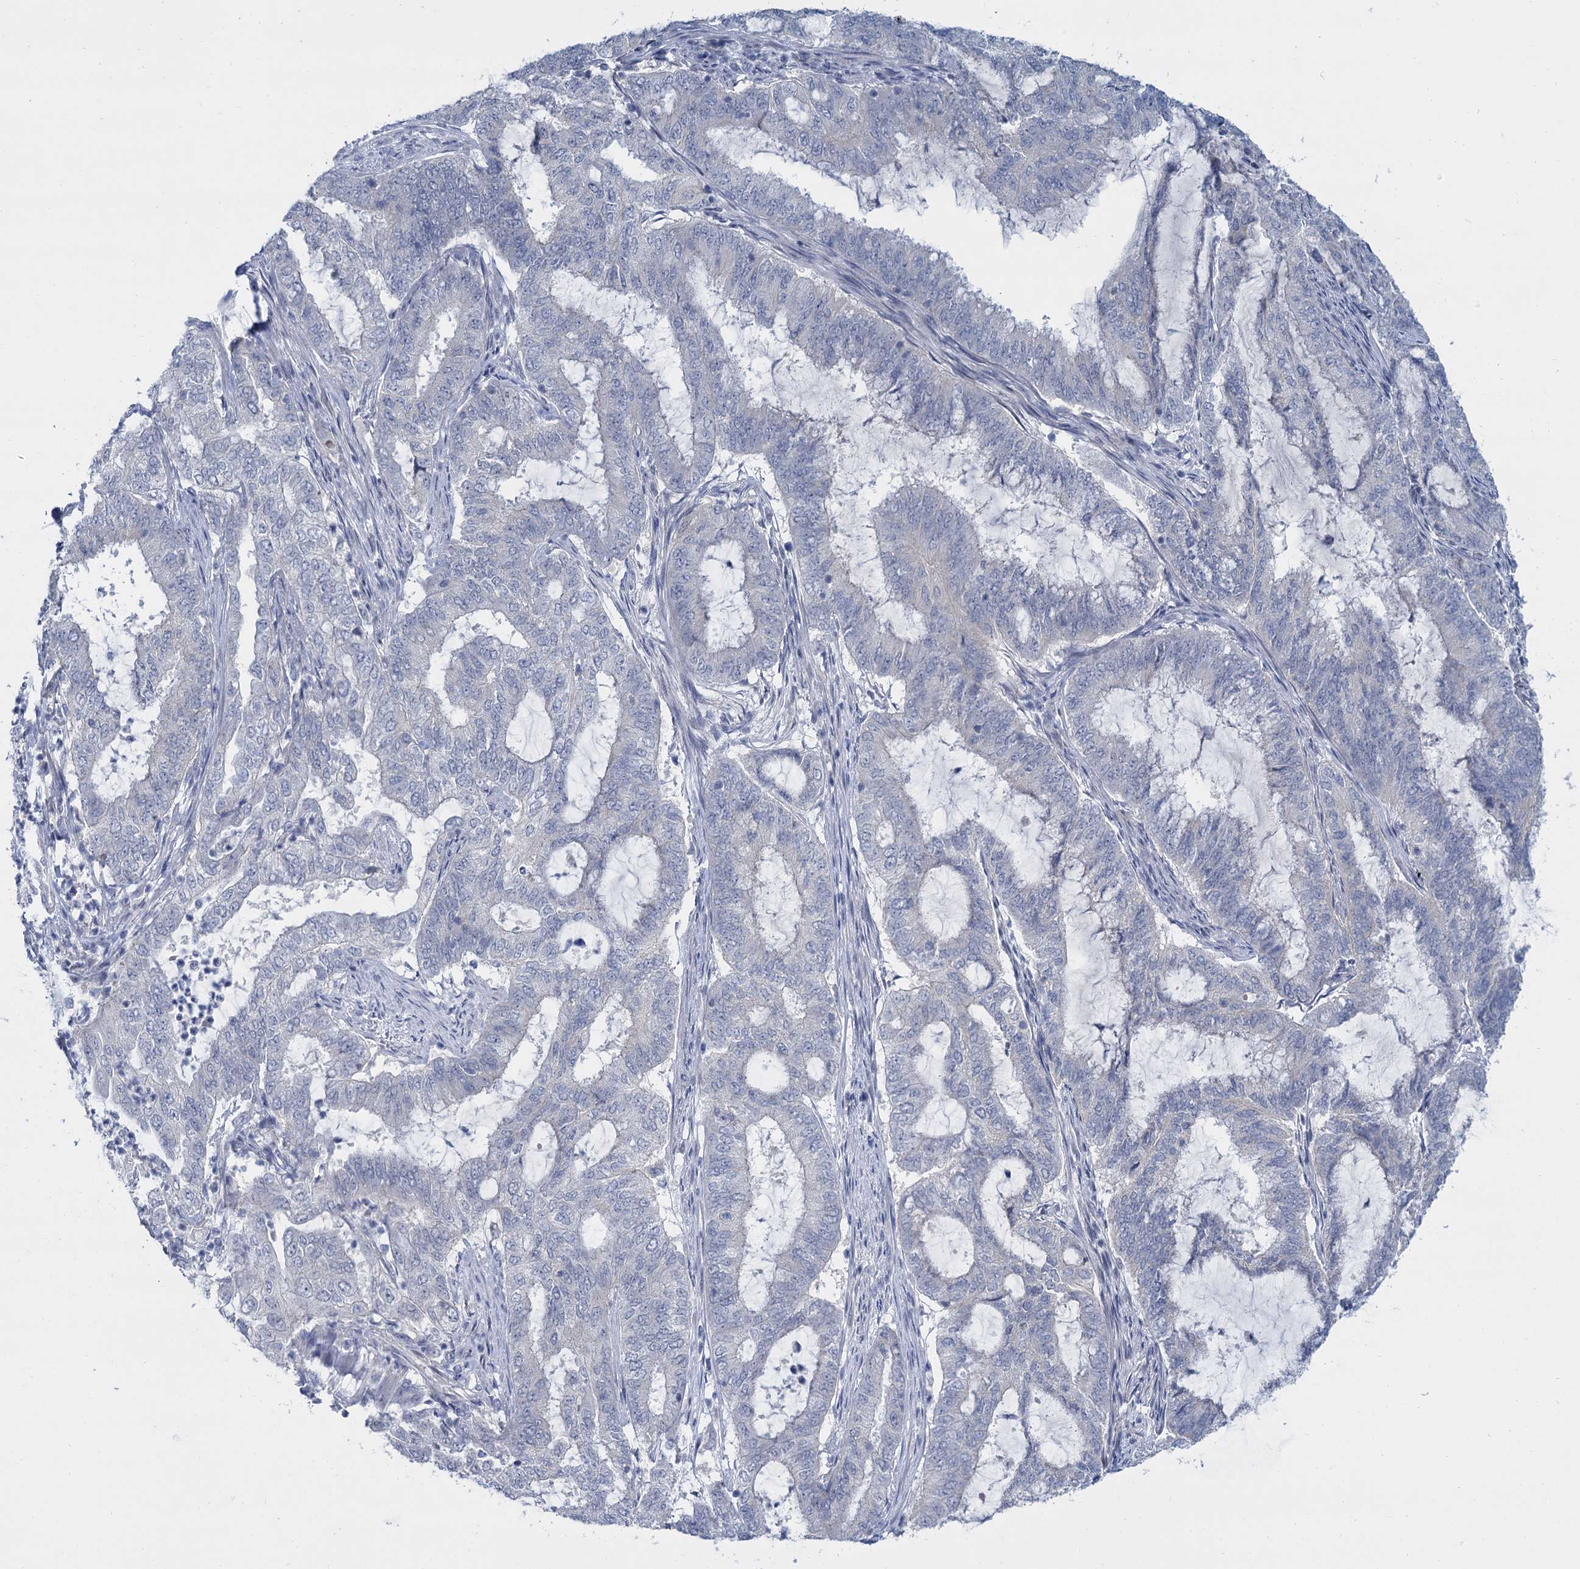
{"staining": {"intensity": "negative", "quantity": "none", "location": "none"}, "tissue": "endometrial cancer", "cell_type": "Tumor cells", "image_type": "cancer", "snomed": [{"axis": "morphology", "description": "Adenocarcinoma, NOS"}, {"axis": "topography", "description": "Endometrium"}], "caption": "IHC of endometrial cancer displays no staining in tumor cells.", "gene": "ACRBP", "patient": {"sex": "female", "age": 51}}